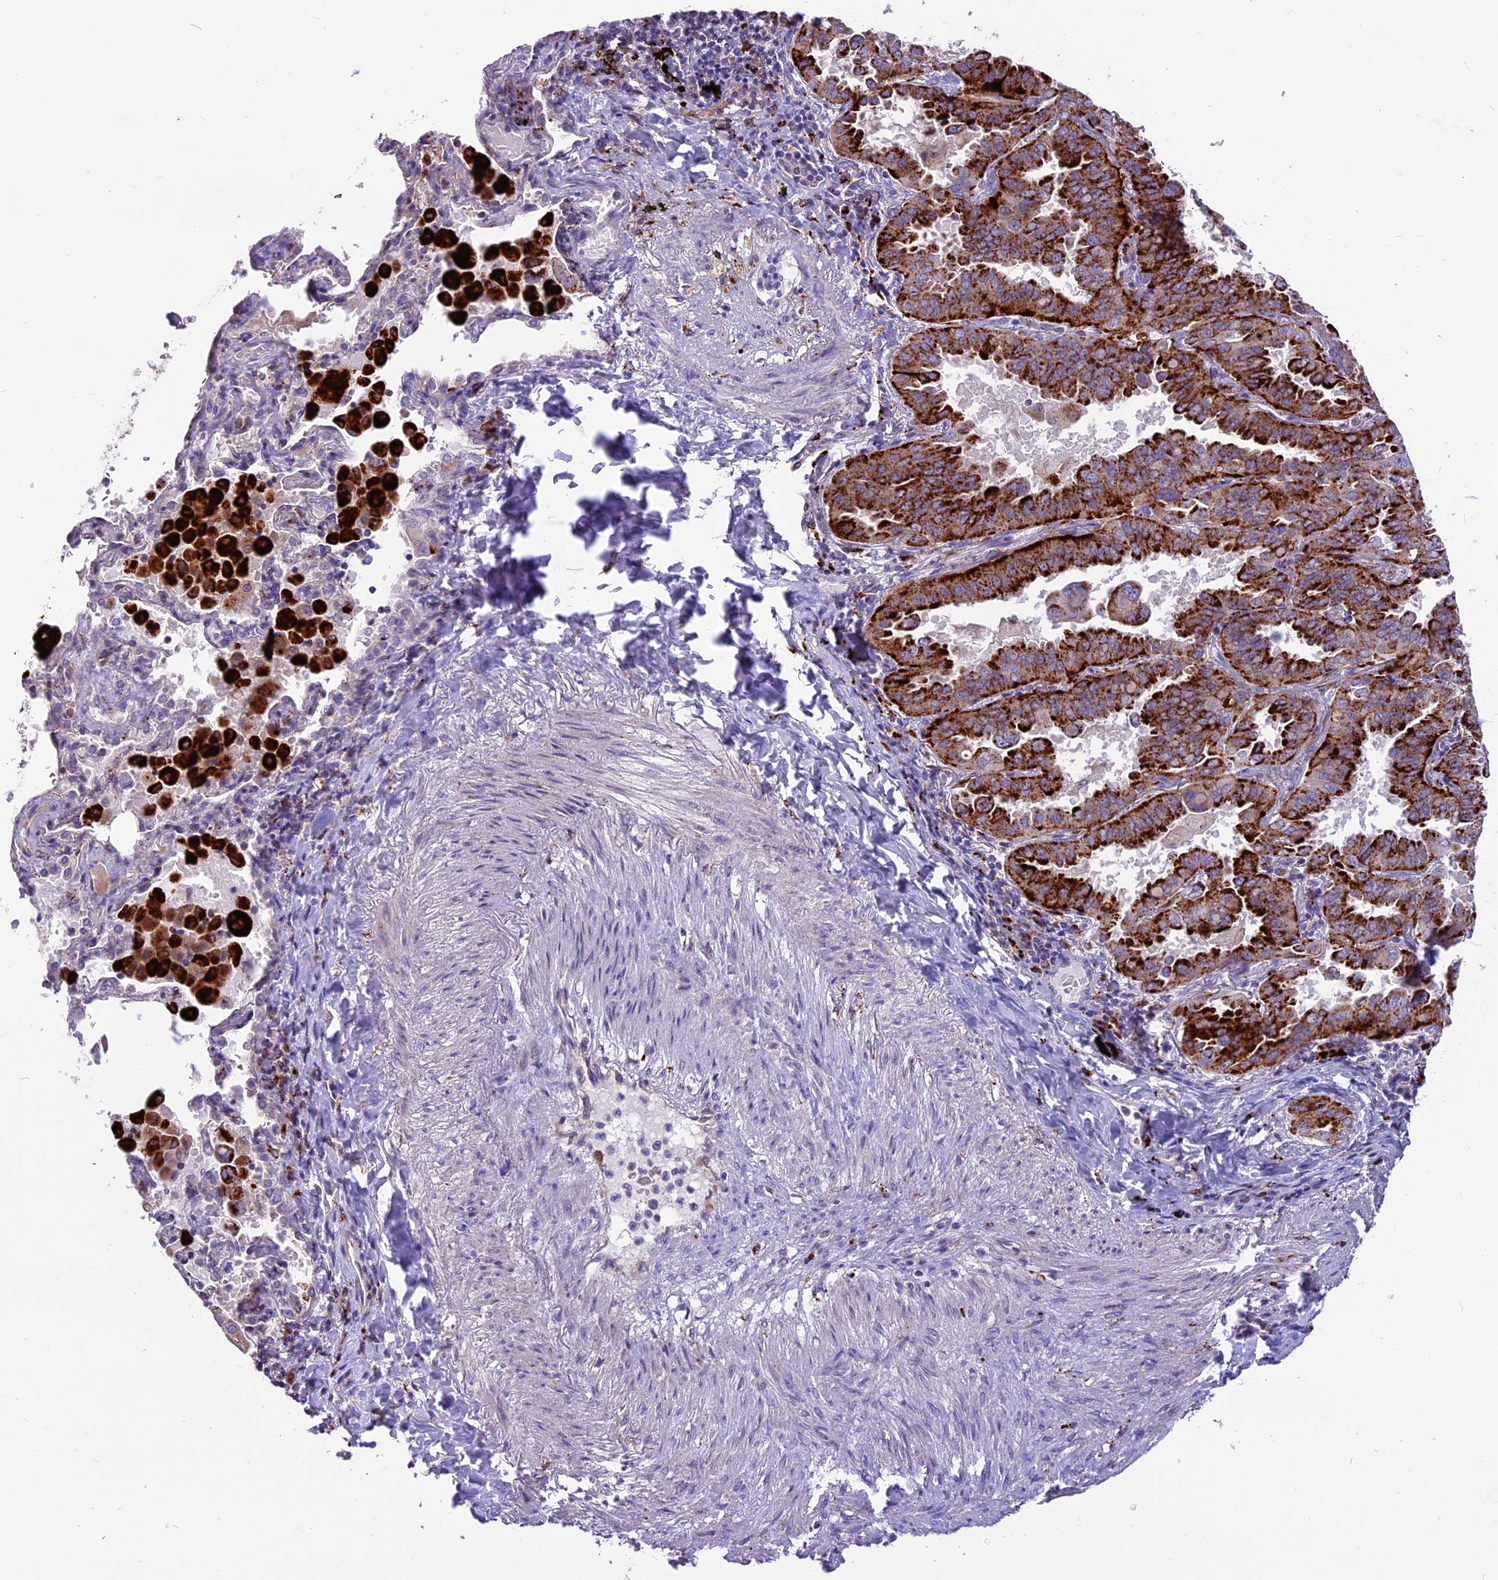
{"staining": {"intensity": "strong", "quantity": ">75%", "location": "cytoplasmic/membranous"}, "tissue": "lung cancer", "cell_type": "Tumor cells", "image_type": "cancer", "snomed": [{"axis": "morphology", "description": "Adenocarcinoma, NOS"}, {"axis": "topography", "description": "Lung"}], "caption": "Protein staining of lung adenocarcinoma tissue exhibits strong cytoplasmic/membranous staining in about >75% of tumor cells.", "gene": "THRSP", "patient": {"sex": "male", "age": 64}}